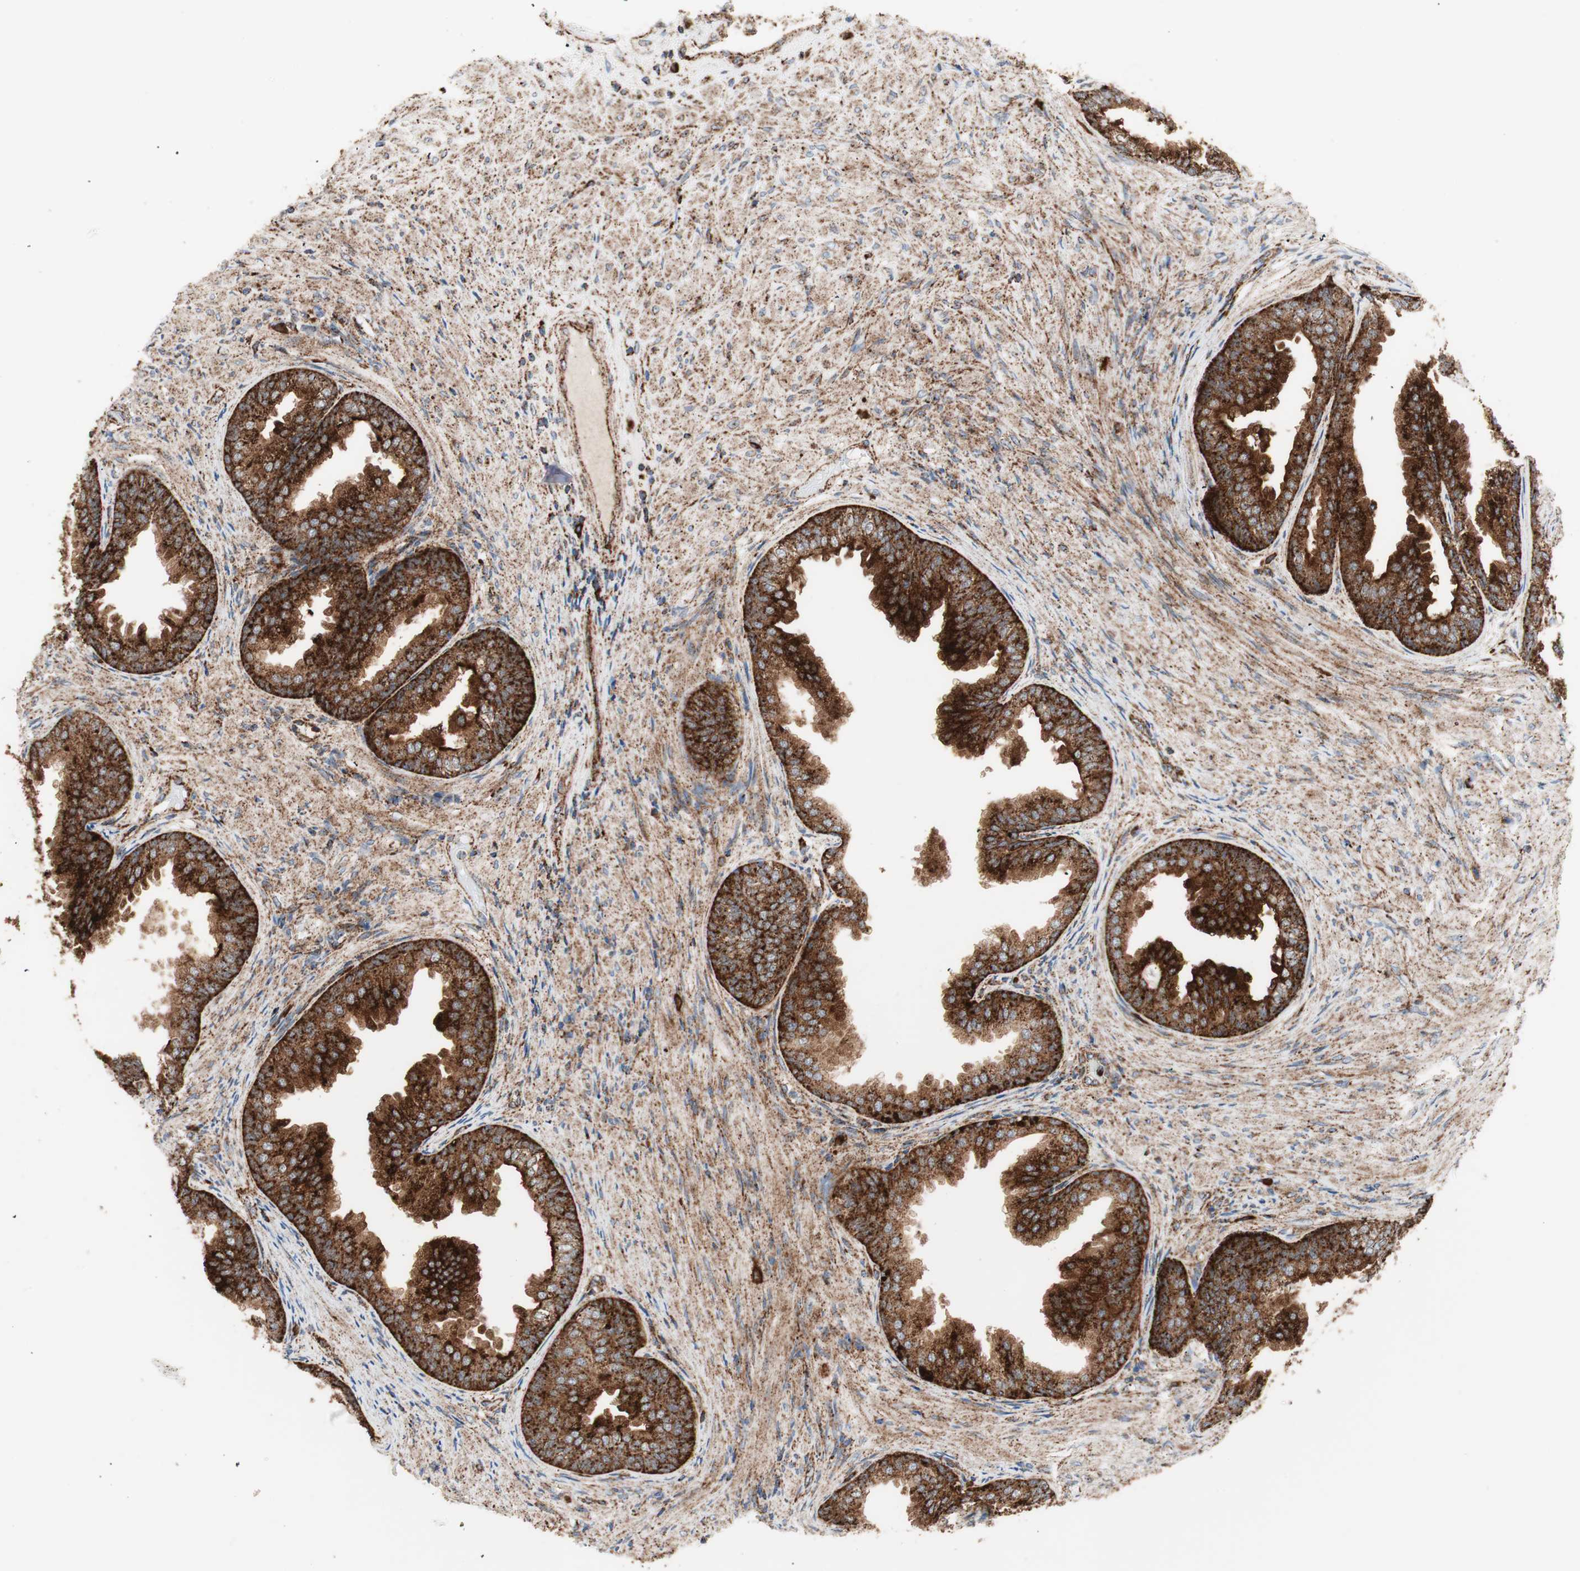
{"staining": {"intensity": "strong", "quantity": ">75%", "location": "cytoplasmic/membranous"}, "tissue": "prostate", "cell_type": "Glandular cells", "image_type": "normal", "snomed": [{"axis": "morphology", "description": "Normal tissue, NOS"}, {"axis": "topography", "description": "Prostate"}], "caption": "Immunohistochemical staining of unremarkable prostate reveals >75% levels of strong cytoplasmic/membranous protein expression in approximately >75% of glandular cells.", "gene": "LAMP1", "patient": {"sex": "male", "age": 76}}